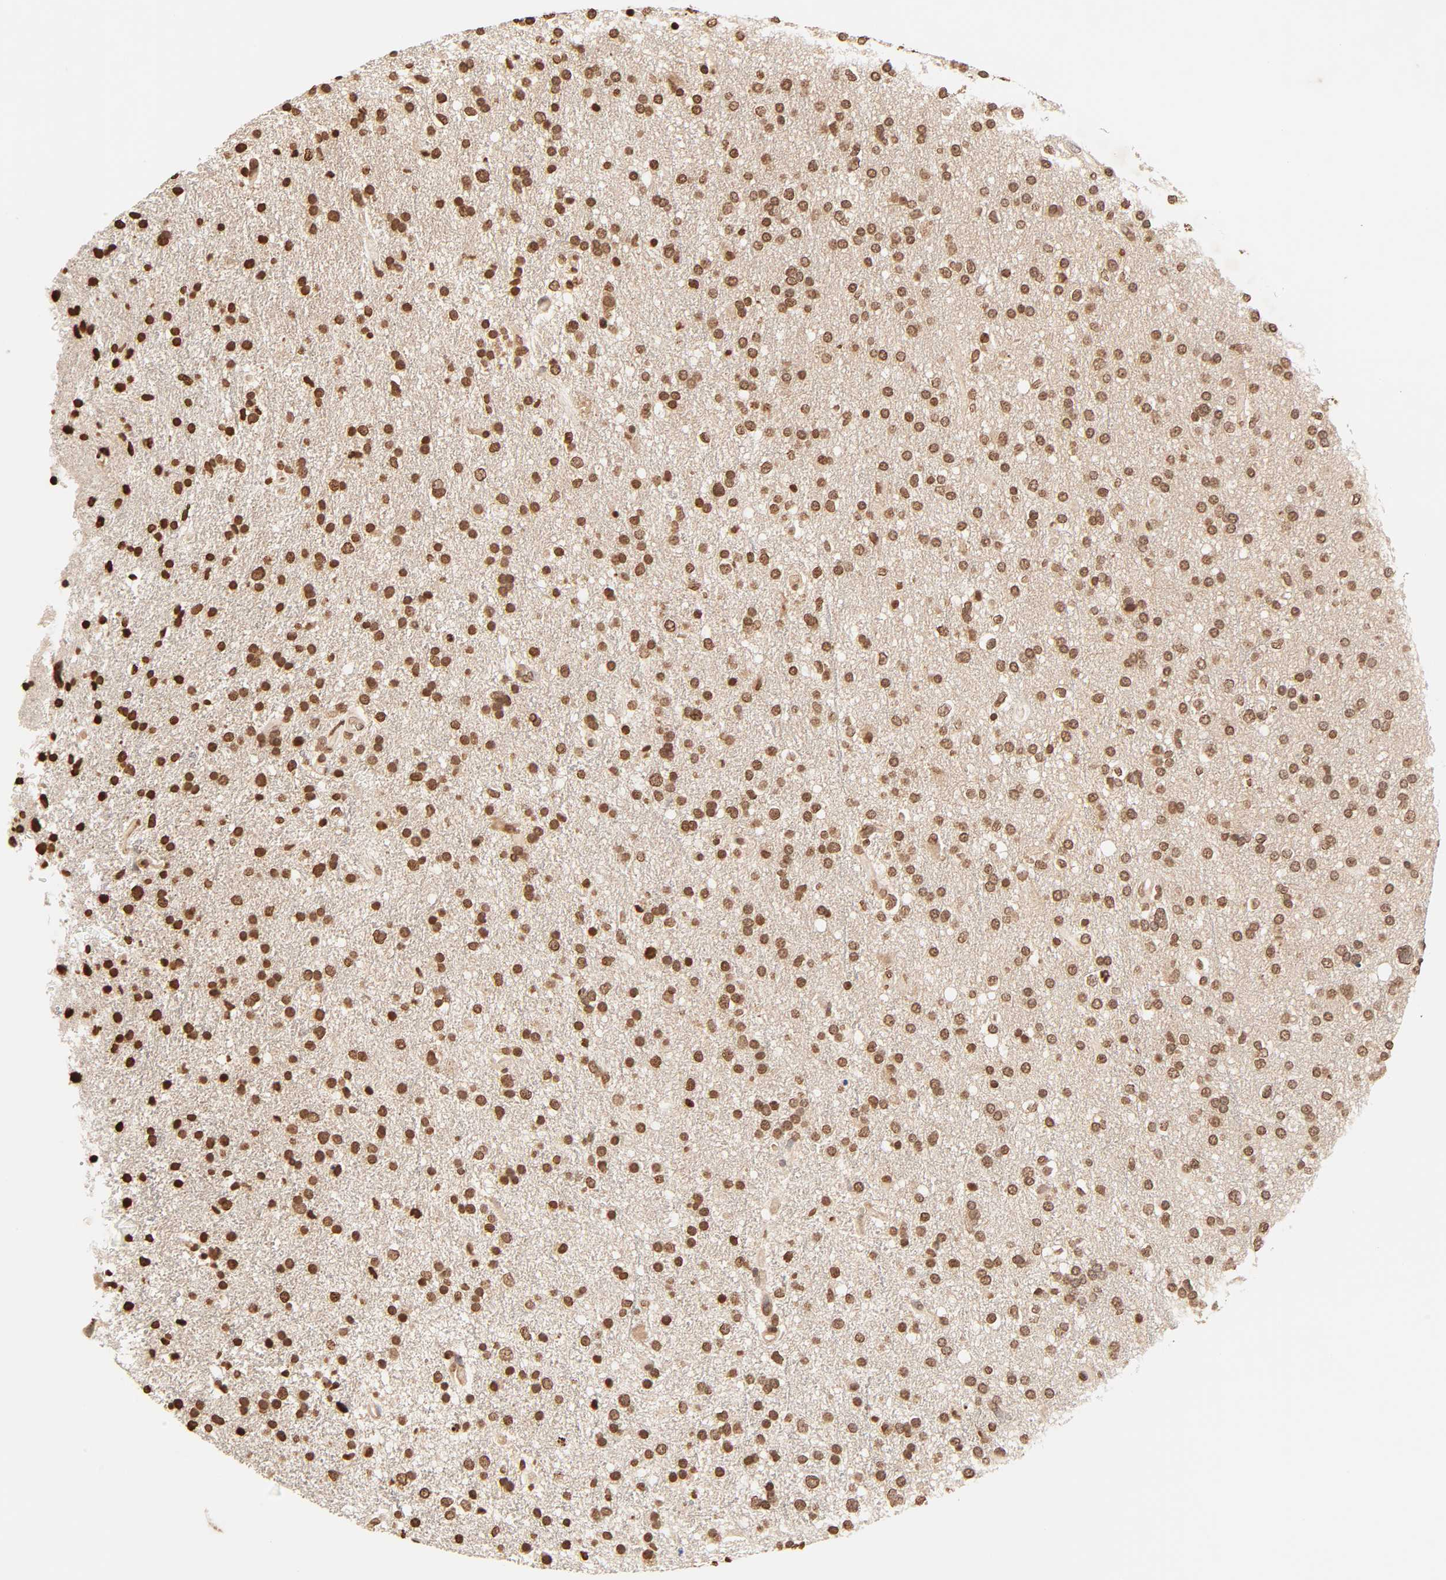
{"staining": {"intensity": "strong", "quantity": ">75%", "location": "nuclear"}, "tissue": "glioma", "cell_type": "Tumor cells", "image_type": "cancer", "snomed": [{"axis": "morphology", "description": "Glioma, malignant, High grade"}, {"axis": "topography", "description": "Brain"}], "caption": "The micrograph shows a brown stain indicating the presence of a protein in the nuclear of tumor cells in glioma. (Brightfield microscopy of DAB IHC at high magnification).", "gene": "TBL1X", "patient": {"sex": "male", "age": 33}}